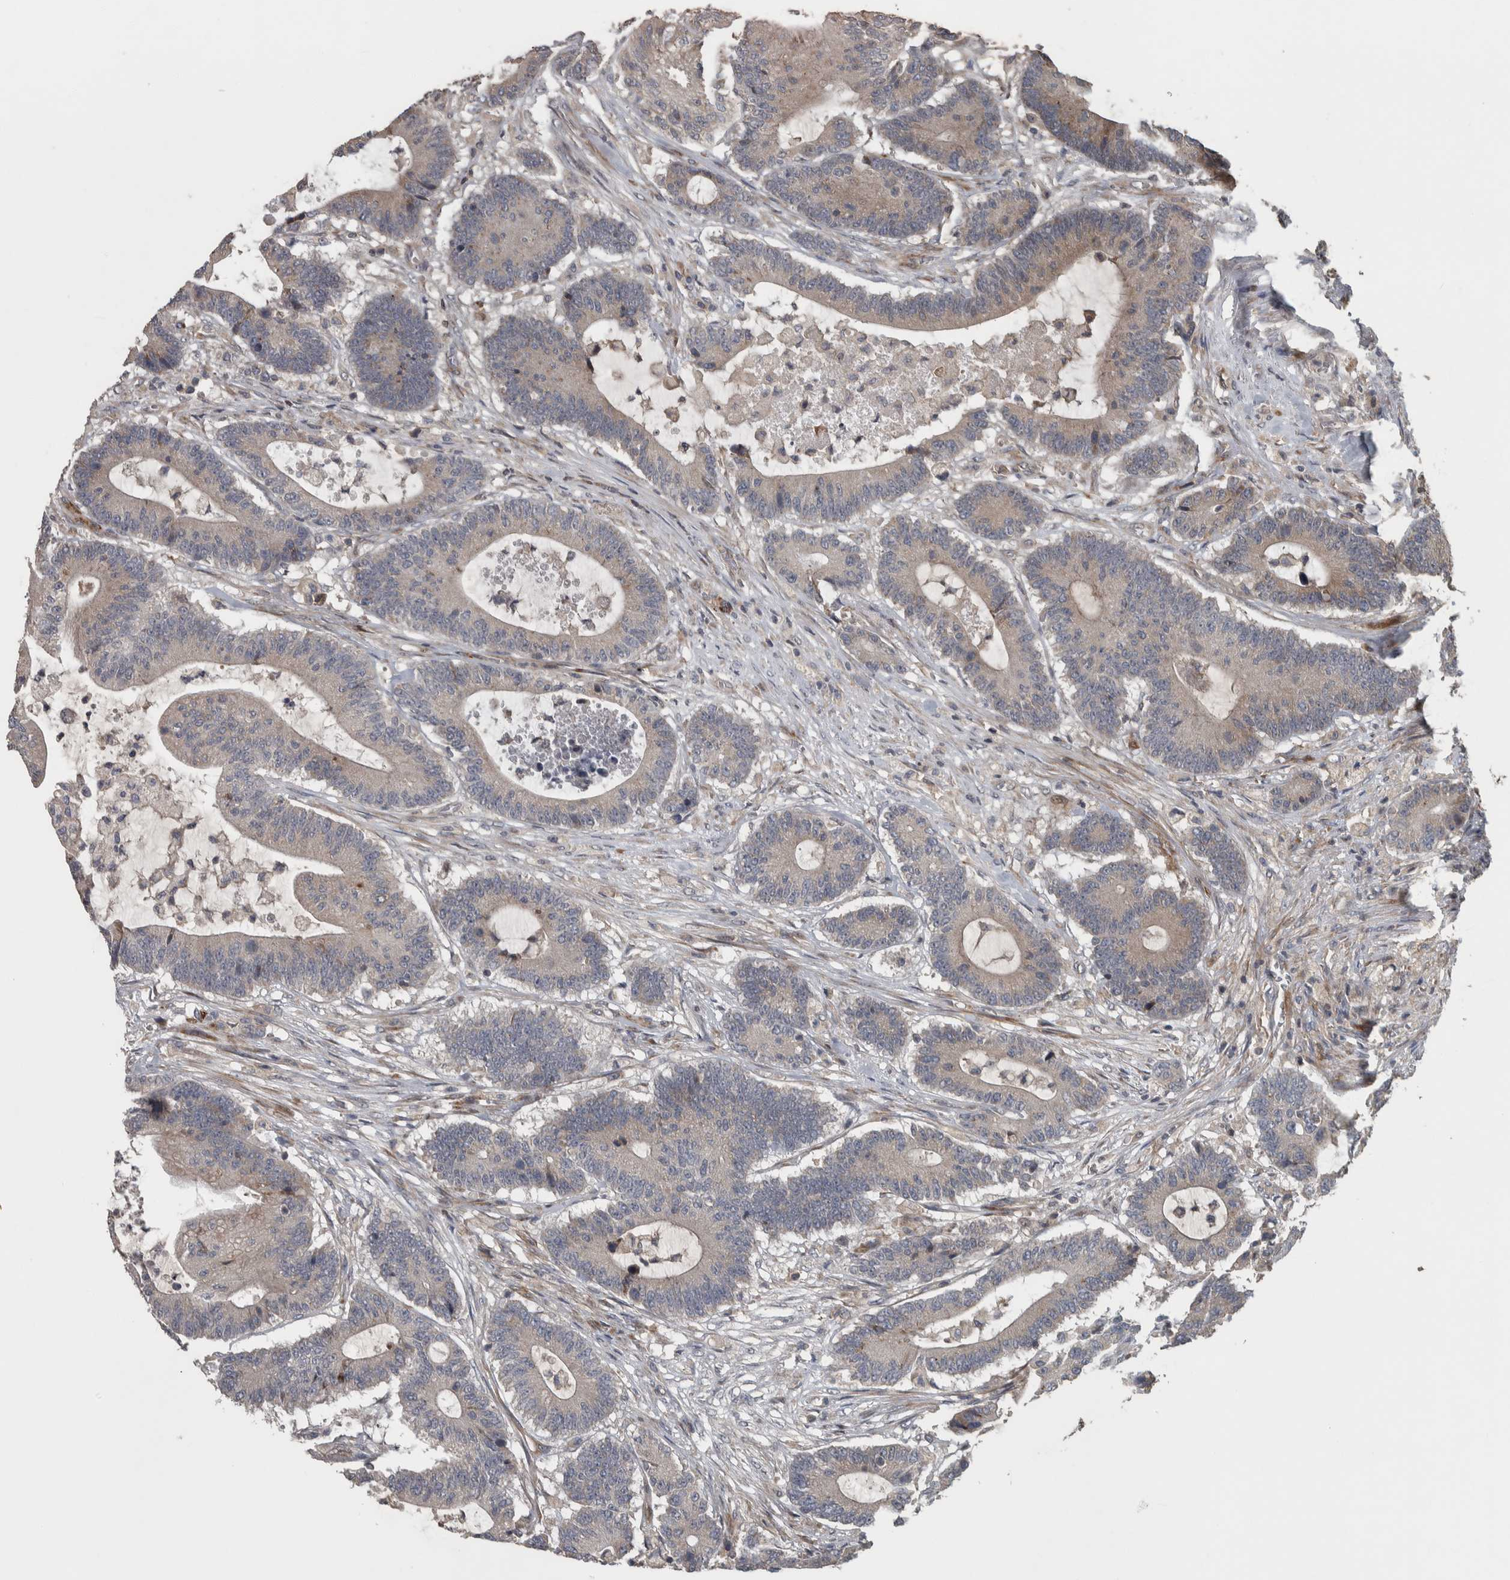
{"staining": {"intensity": "weak", "quantity": "25%-75%", "location": "cytoplasmic/membranous"}, "tissue": "colorectal cancer", "cell_type": "Tumor cells", "image_type": "cancer", "snomed": [{"axis": "morphology", "description": "Adenocarcinoma, NOS"}, {"axis": "topography", "description": "Colon"}], "caption": "A high-resolution photomicrograph shows immunohistochemistry (IHC) staining of colorectal cancer, which shows weak cytoplasmic/membranous positivity in about 25%-75% of tumor cells.", "gene": "ERAL1", "patient": {"sex": "female", "age": 84}}